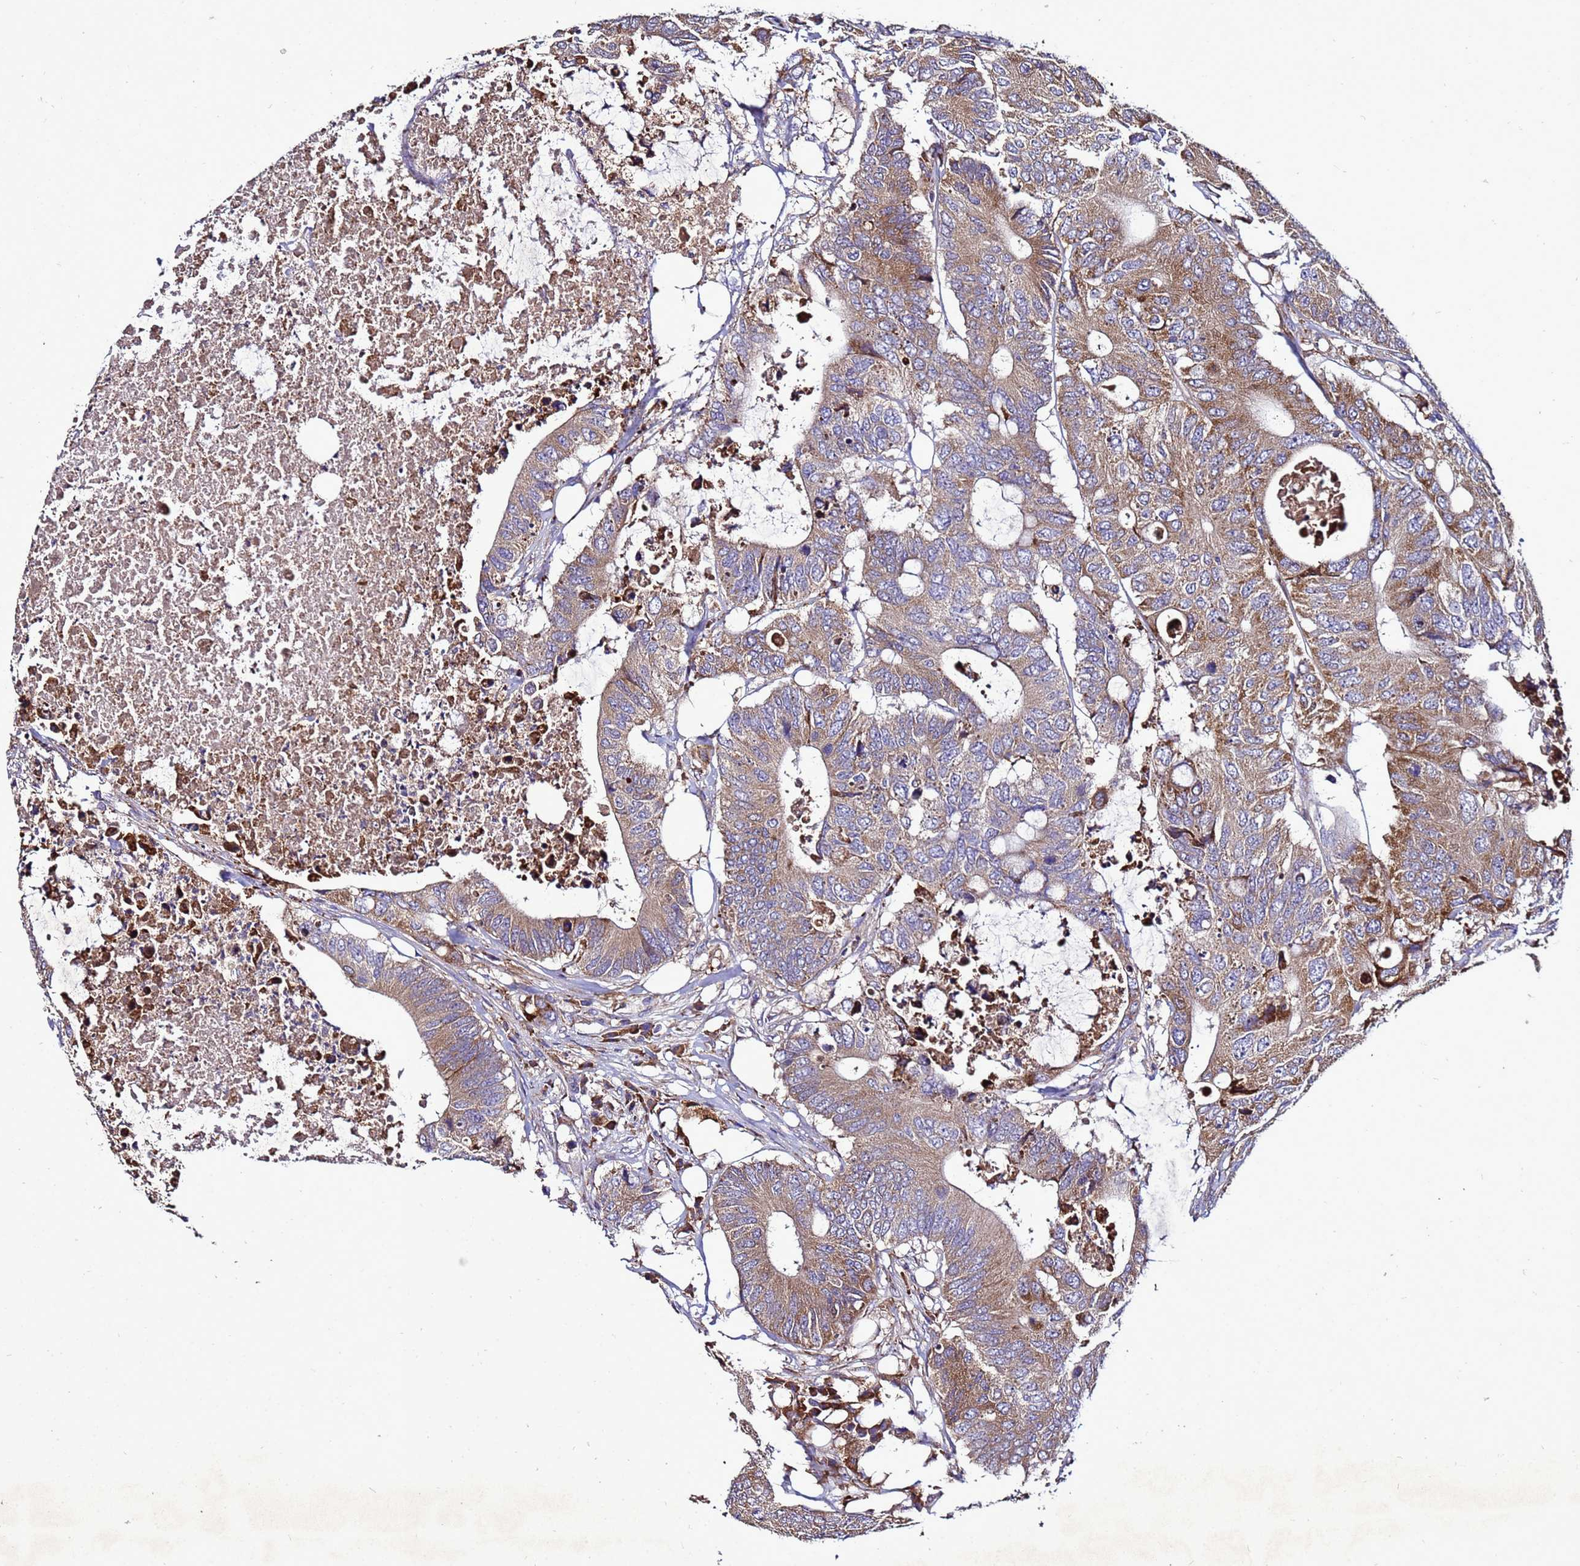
{"staining": {"intensity": "moderate", "quantity": "25%-75%", "location": "cytoplasmic/membranous"}, "tissue": "colorectal cancer", "cell_type": "Tumor cells", "image_type": "cancer", "snomed": [{"axis": "morphology", "description": "Adenocarcinoma, NOS"}, {"axis": "topography", "description": "Colon"}], "caption": "Immunohistochemical staining of human colorectal cancer (adenocarcinoma) exhibits moderate cytoplasmic/membranous protein expression in approximately 25%-75% of tumor cells.", "gene": "ANTKMT", "patient": {"sex": "male", "age": 71}}